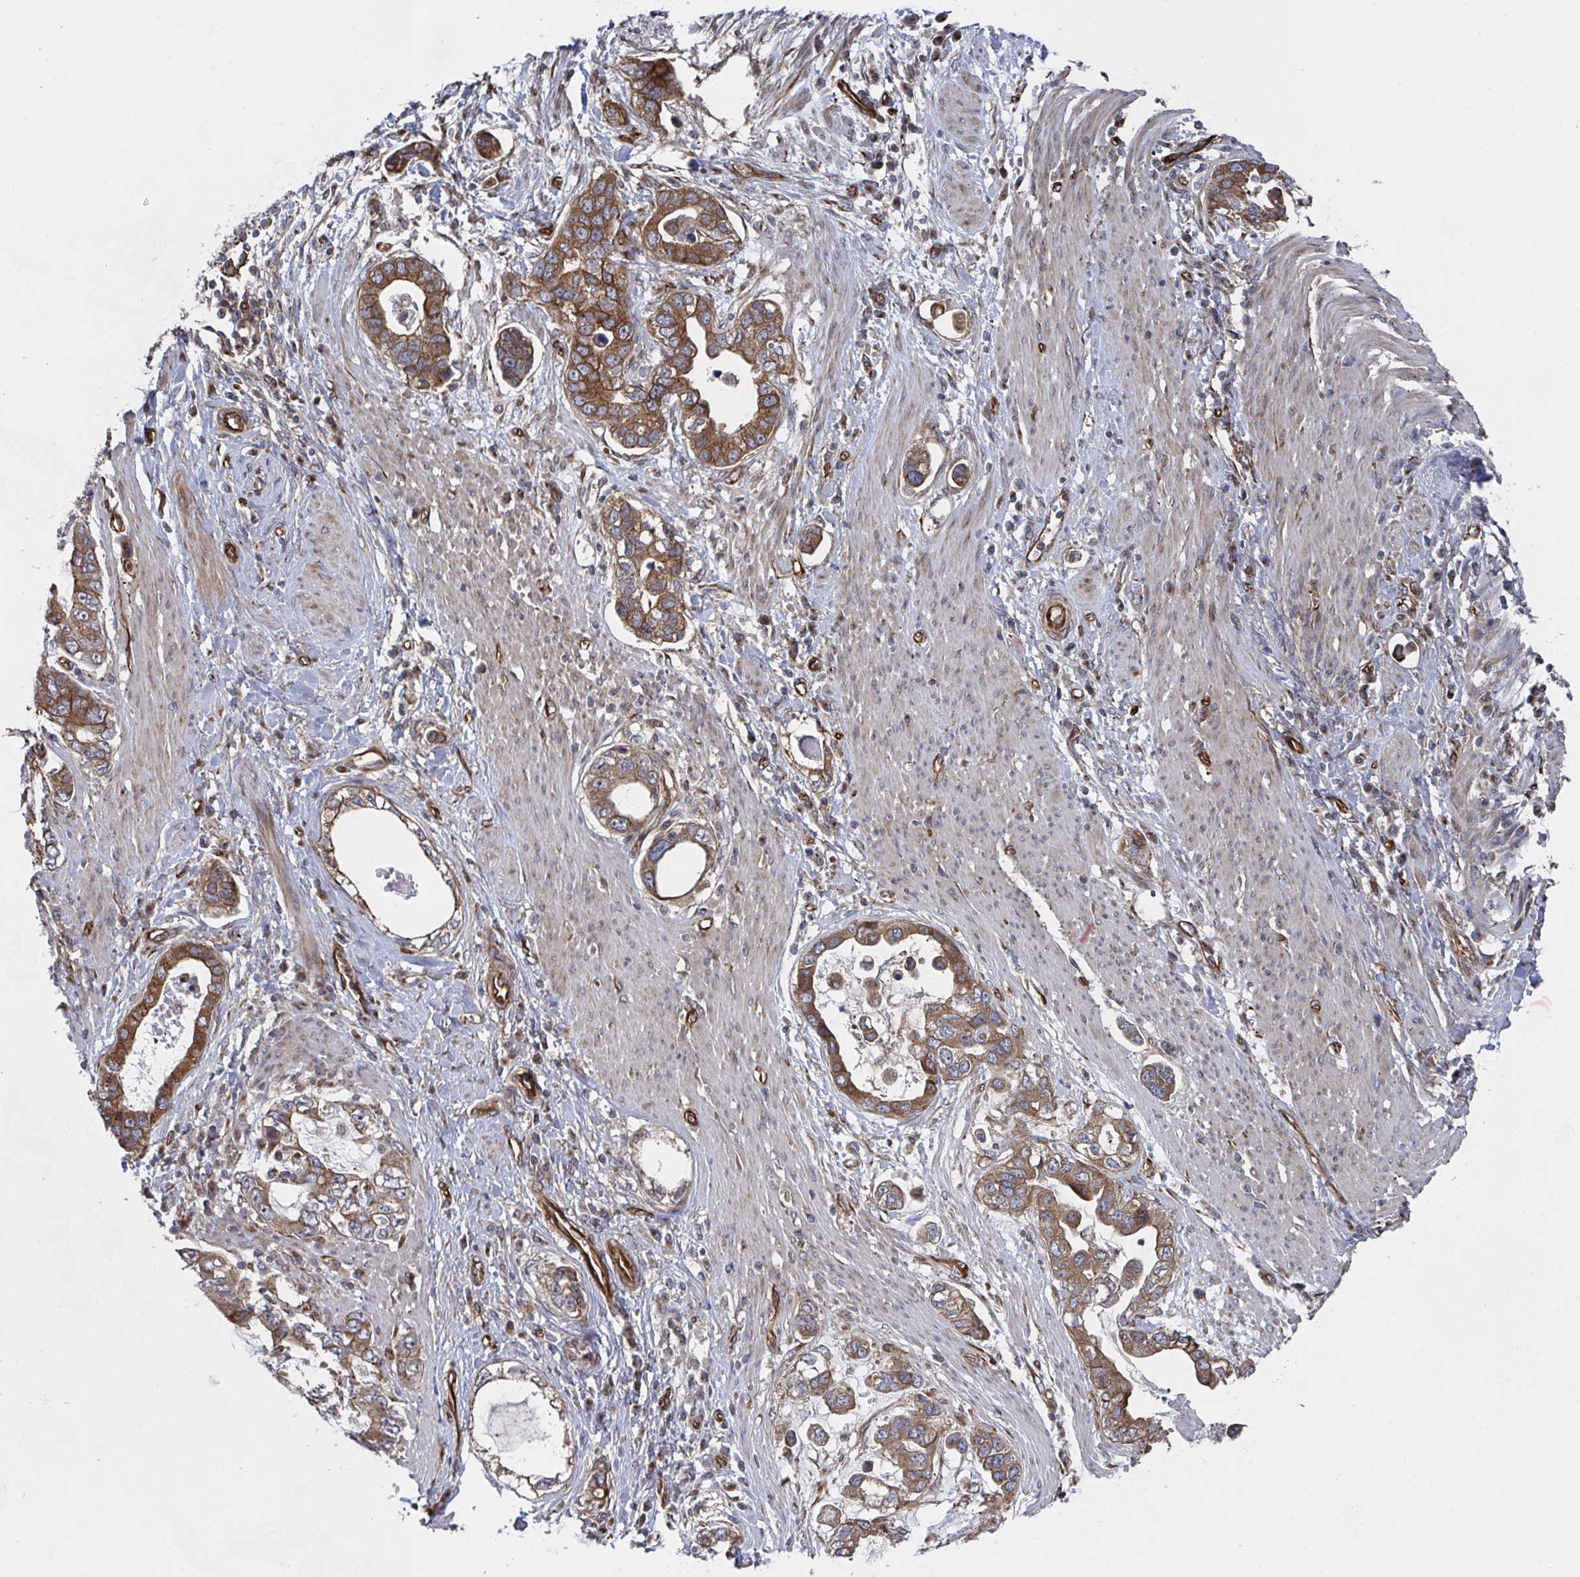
{"staining": {"intensity": "moderate", "quantity": ">75%", "location": "cytoplasmic/membranous"}, "tissue": "stomach cancer", "cell_type": "Tumor cells", "image_type": "cancer", "snomed": [{"axis": "morphology", "description": "Adenocarcinoma, NOS"}, {"axis": "topography", "description": "Stomach, lower"}], "caption": "Immunohistochemical staining of stomach cancer displays moderate cytoplasmic/membranous protein expression in about >75% of tumor cells.", "gene": "DVL3", "patient": {"sex": "female", "age": 93}}